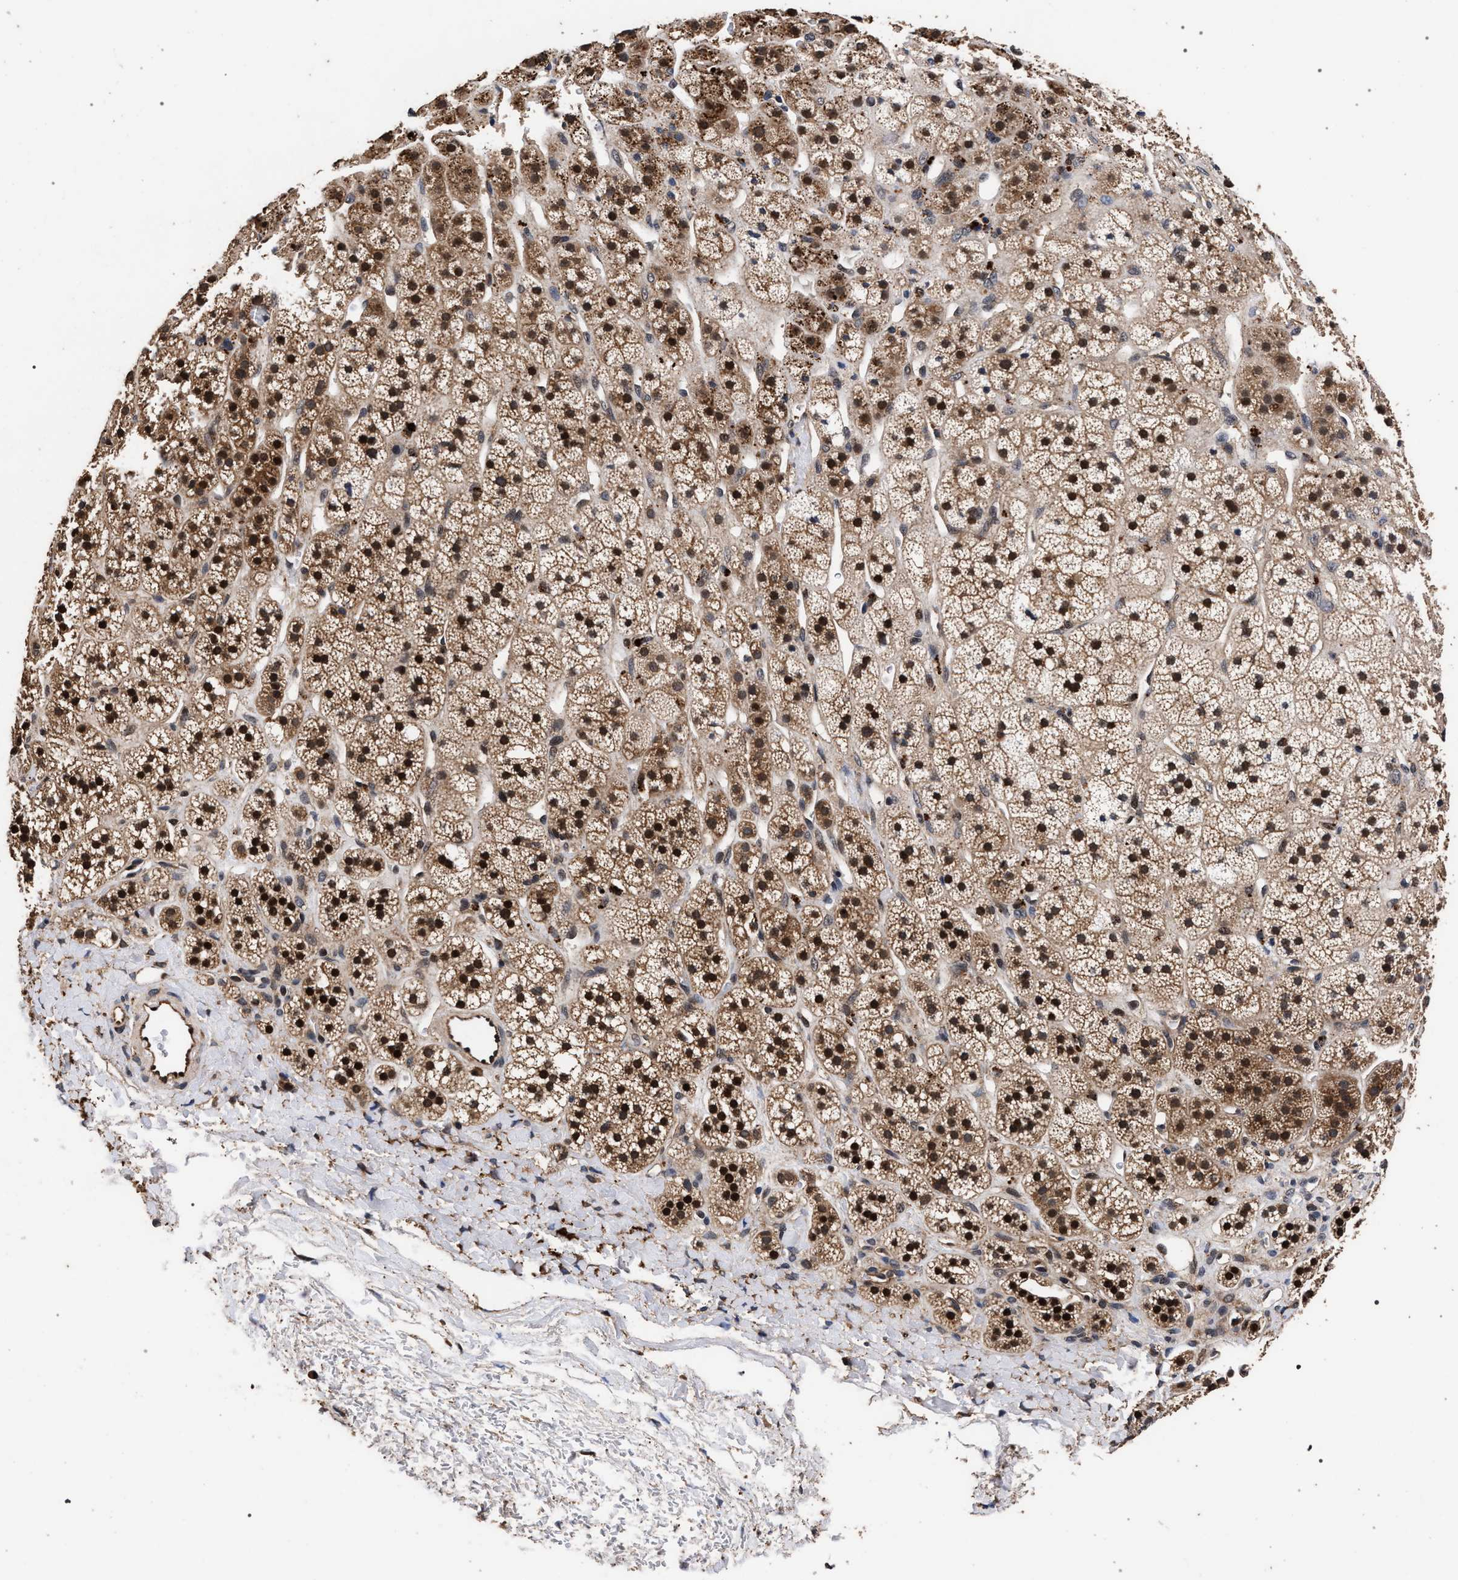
{"staining": {"intensity": "strong", "quantity": ">75%", "location": "cytoplasmic/membranous,nuclear"}, "tissue": "adrenal gland", "cell_type": "Glandular cells", "image_type": "normal", "snomed": [{"axis": "morphology", "description": "Normal tissue, NOS"}, {"axis": "topography", "description": "Adrenal gland"}], "caption": "Protein analysis of benign adrenal gland reveals strong cytoplasmic/membranous,nuclear staining in approximately >75% of glandular cells. The staining is performed using DAB (3,3'-diaminobenzidine) brown chromogen to label protein expression. The nuclei are counter-stained blue using hematoxylin.", "gene": "ACOX1", "patient": {"sex": "male", "age": 56}}